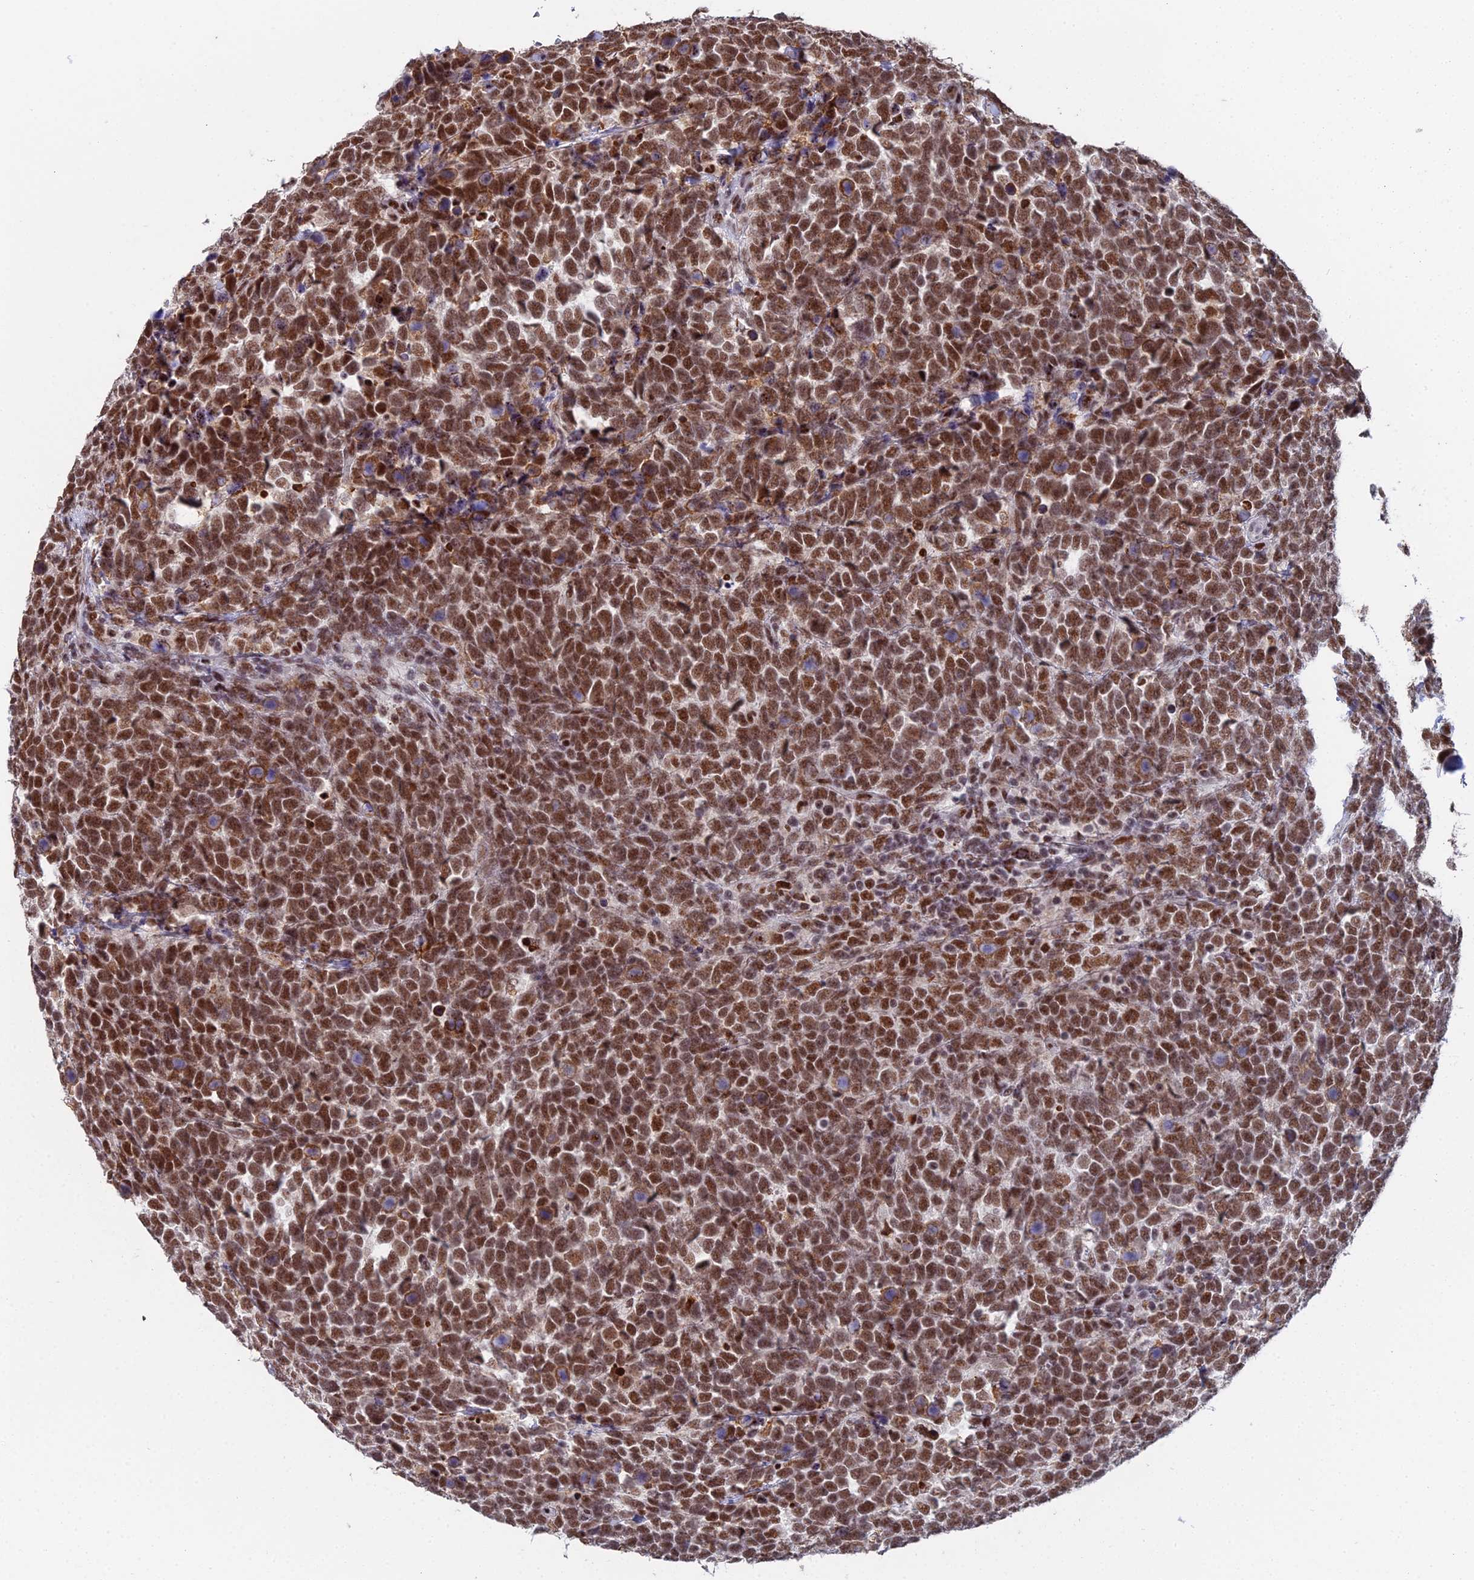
{"staining": {"intensity": "moderate", "quantity": ">75%", "location": "cytoplasmic/membranous,nuclear"}, "tissue": "urothelial cancer", "cell_type": "Tumor cells", "image_type": "cancer", "snomed": [{"axis": "morphology", "description": "Urothelial carcinoma, High grade"}, {"axis": "topography", "description": "Urinary bladder"}], "caption": "Urothelial carcinoma (high-grade) was stained to show a protein in brown. There is medium levels of moderate cytoplasmic/membranous and nuclear expression in about >75% of tumor cells.", "gene": "SF3B3", "patient": {"sex": "female", "age": 82}}